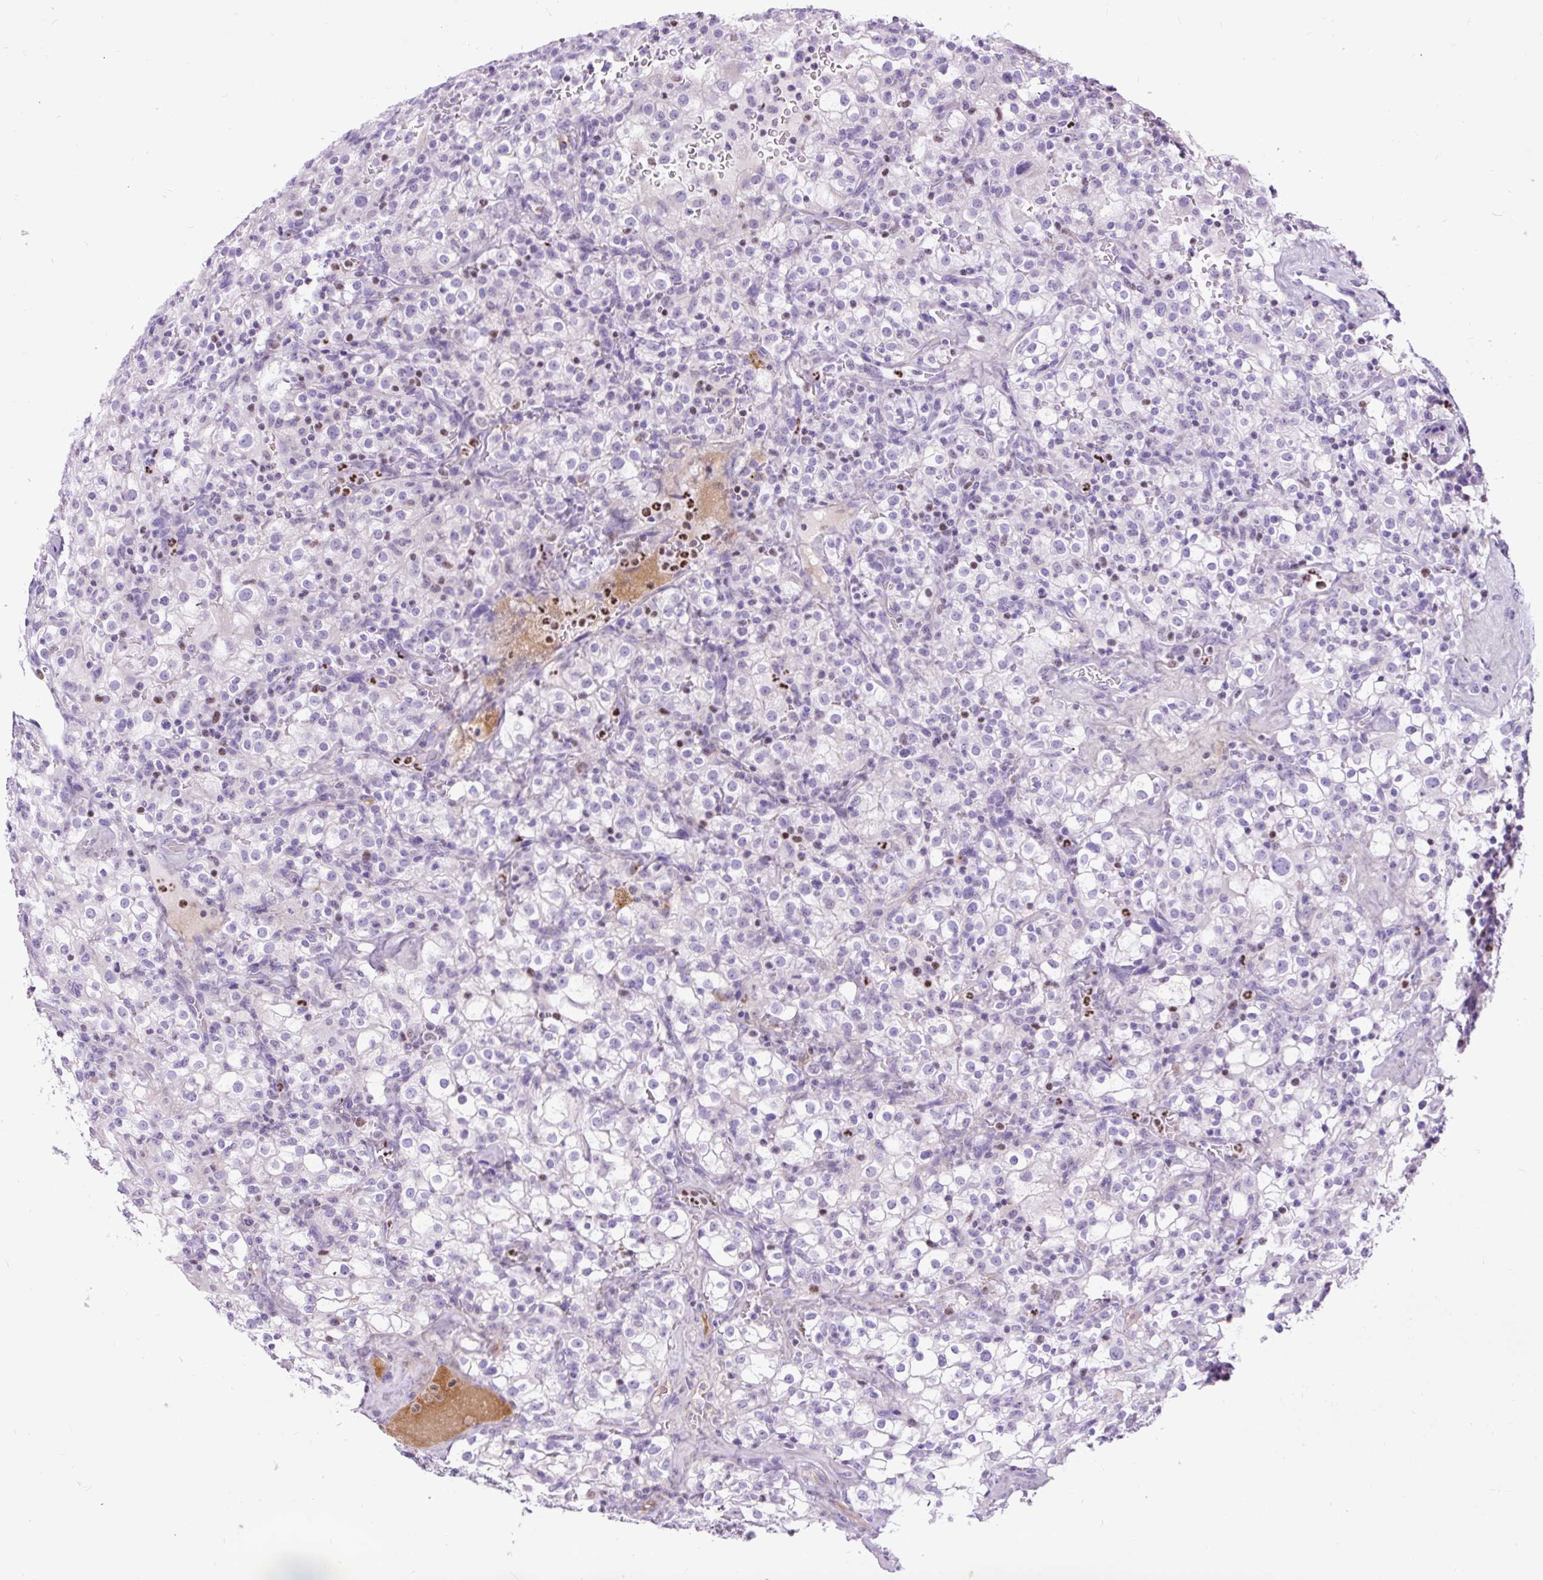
{"staining": {"intensity": "negative", "quantity": "none", "location": "none"}, "tissue": "renal cancer", "cell_type": "Tumor cells", "image_type": "cancer", "snomed": [{"axis": "morphology", "description": "Adenocarcinoma, NOS"}, {"axis": "topography", "description": "Kidney"}], "caption": "IHC photomicrograph of neoplastic tissue: human renal cancer stained with DAB displays no significant protein expression in tumor cells.", "gene": "SPC24", "patient": {"sex": "female", "age": 74}}